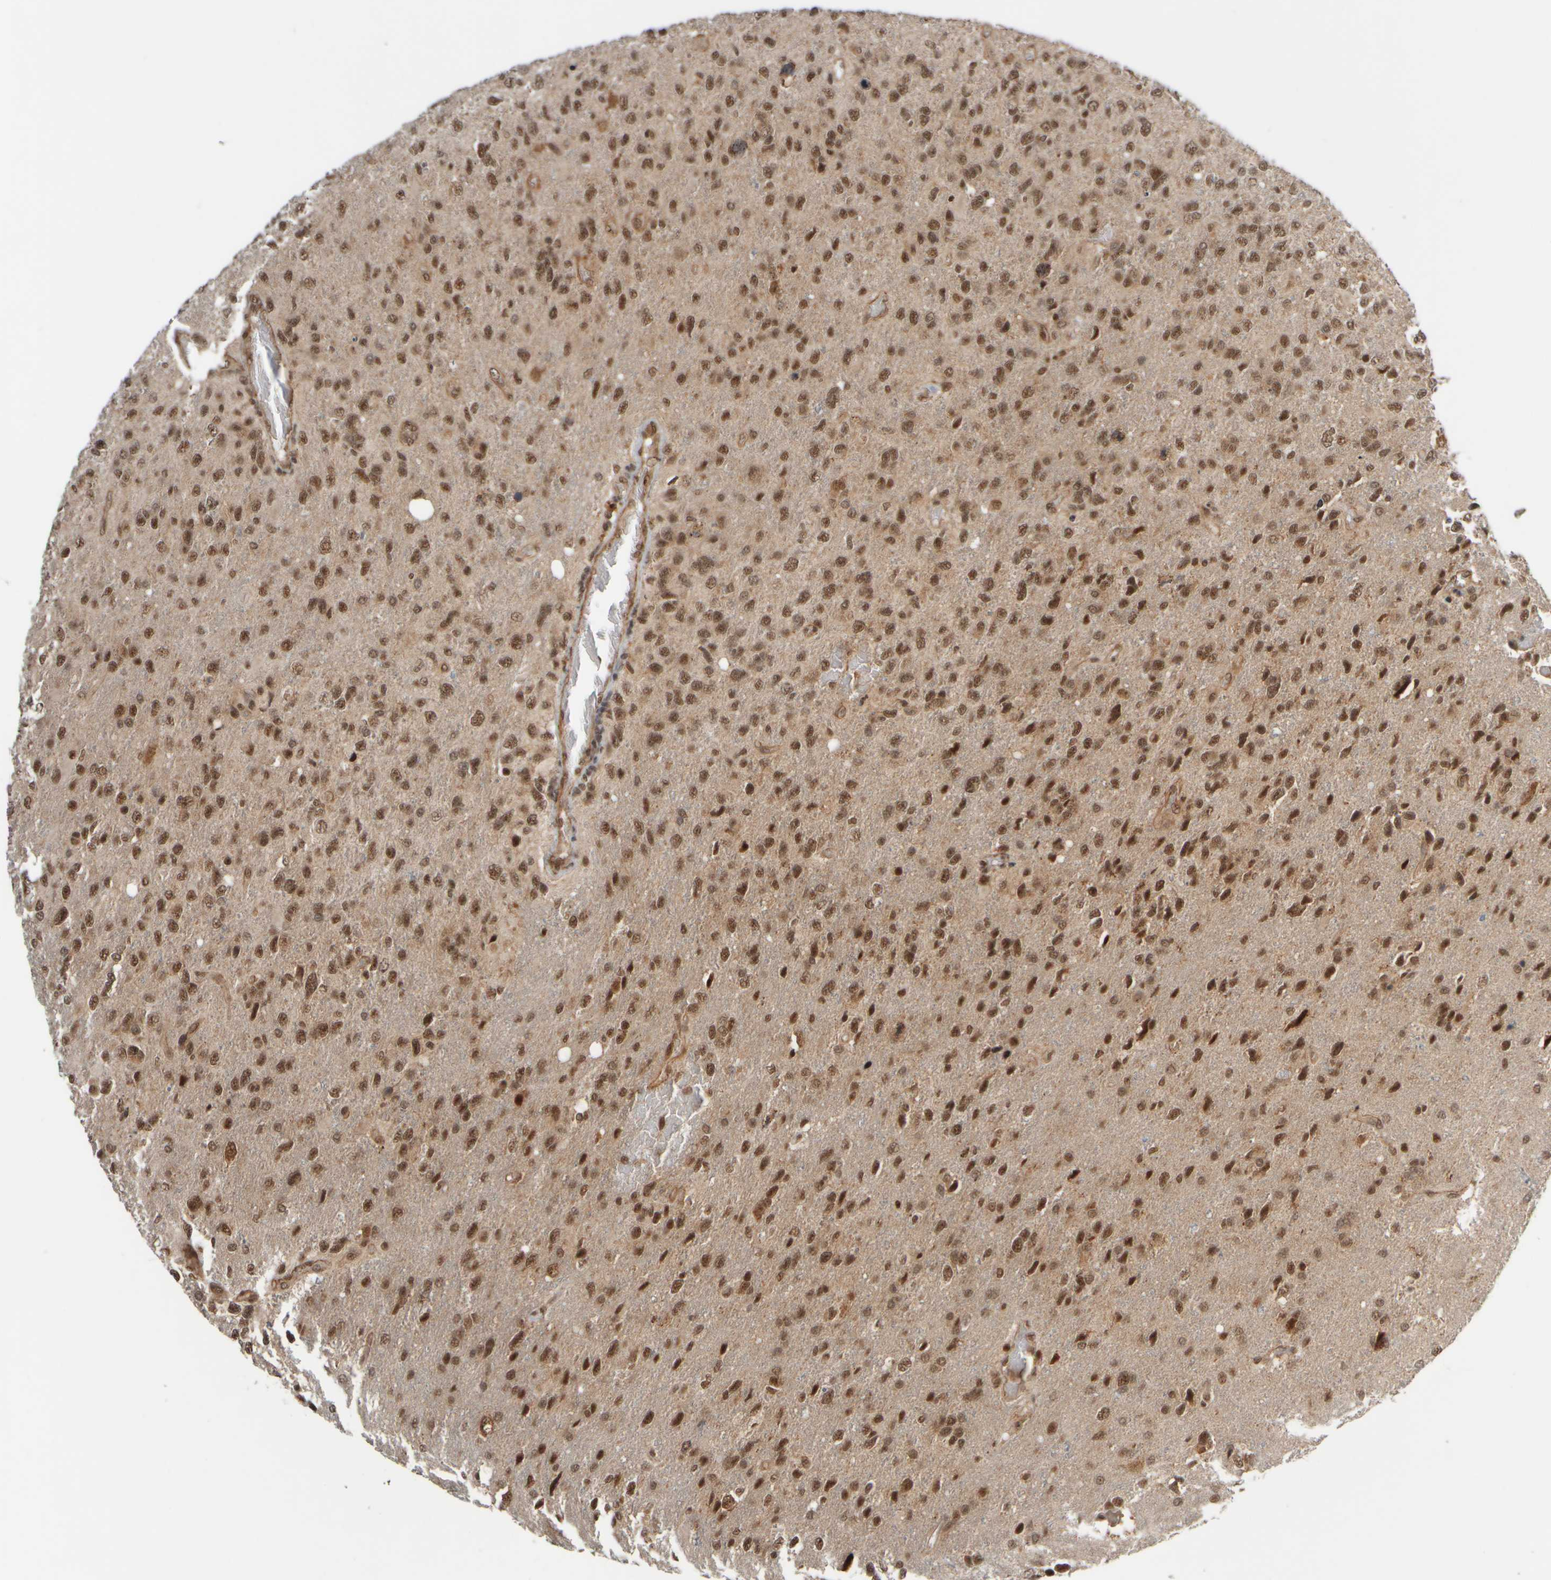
{"staining": {"intensity": "moderate", "quantity": ">75%", "location": "nuclear"}, "tissue": "glioma", "cell_type": "Tumor cells", "image_type": "cancer", "snomed": [{"axis": "morphology", "description": "Glioma, malignant, High grade"}, {"axis": "topography", "description": "Brain"}], "caption": "About >75% of tumor cells in malignant glioma (high-grade) display moderate nuclear protein expression as visualized by brown immunohistochemical staining.", "gene": "SYNRG", "patient": {"sex": "female", "age": 58}}